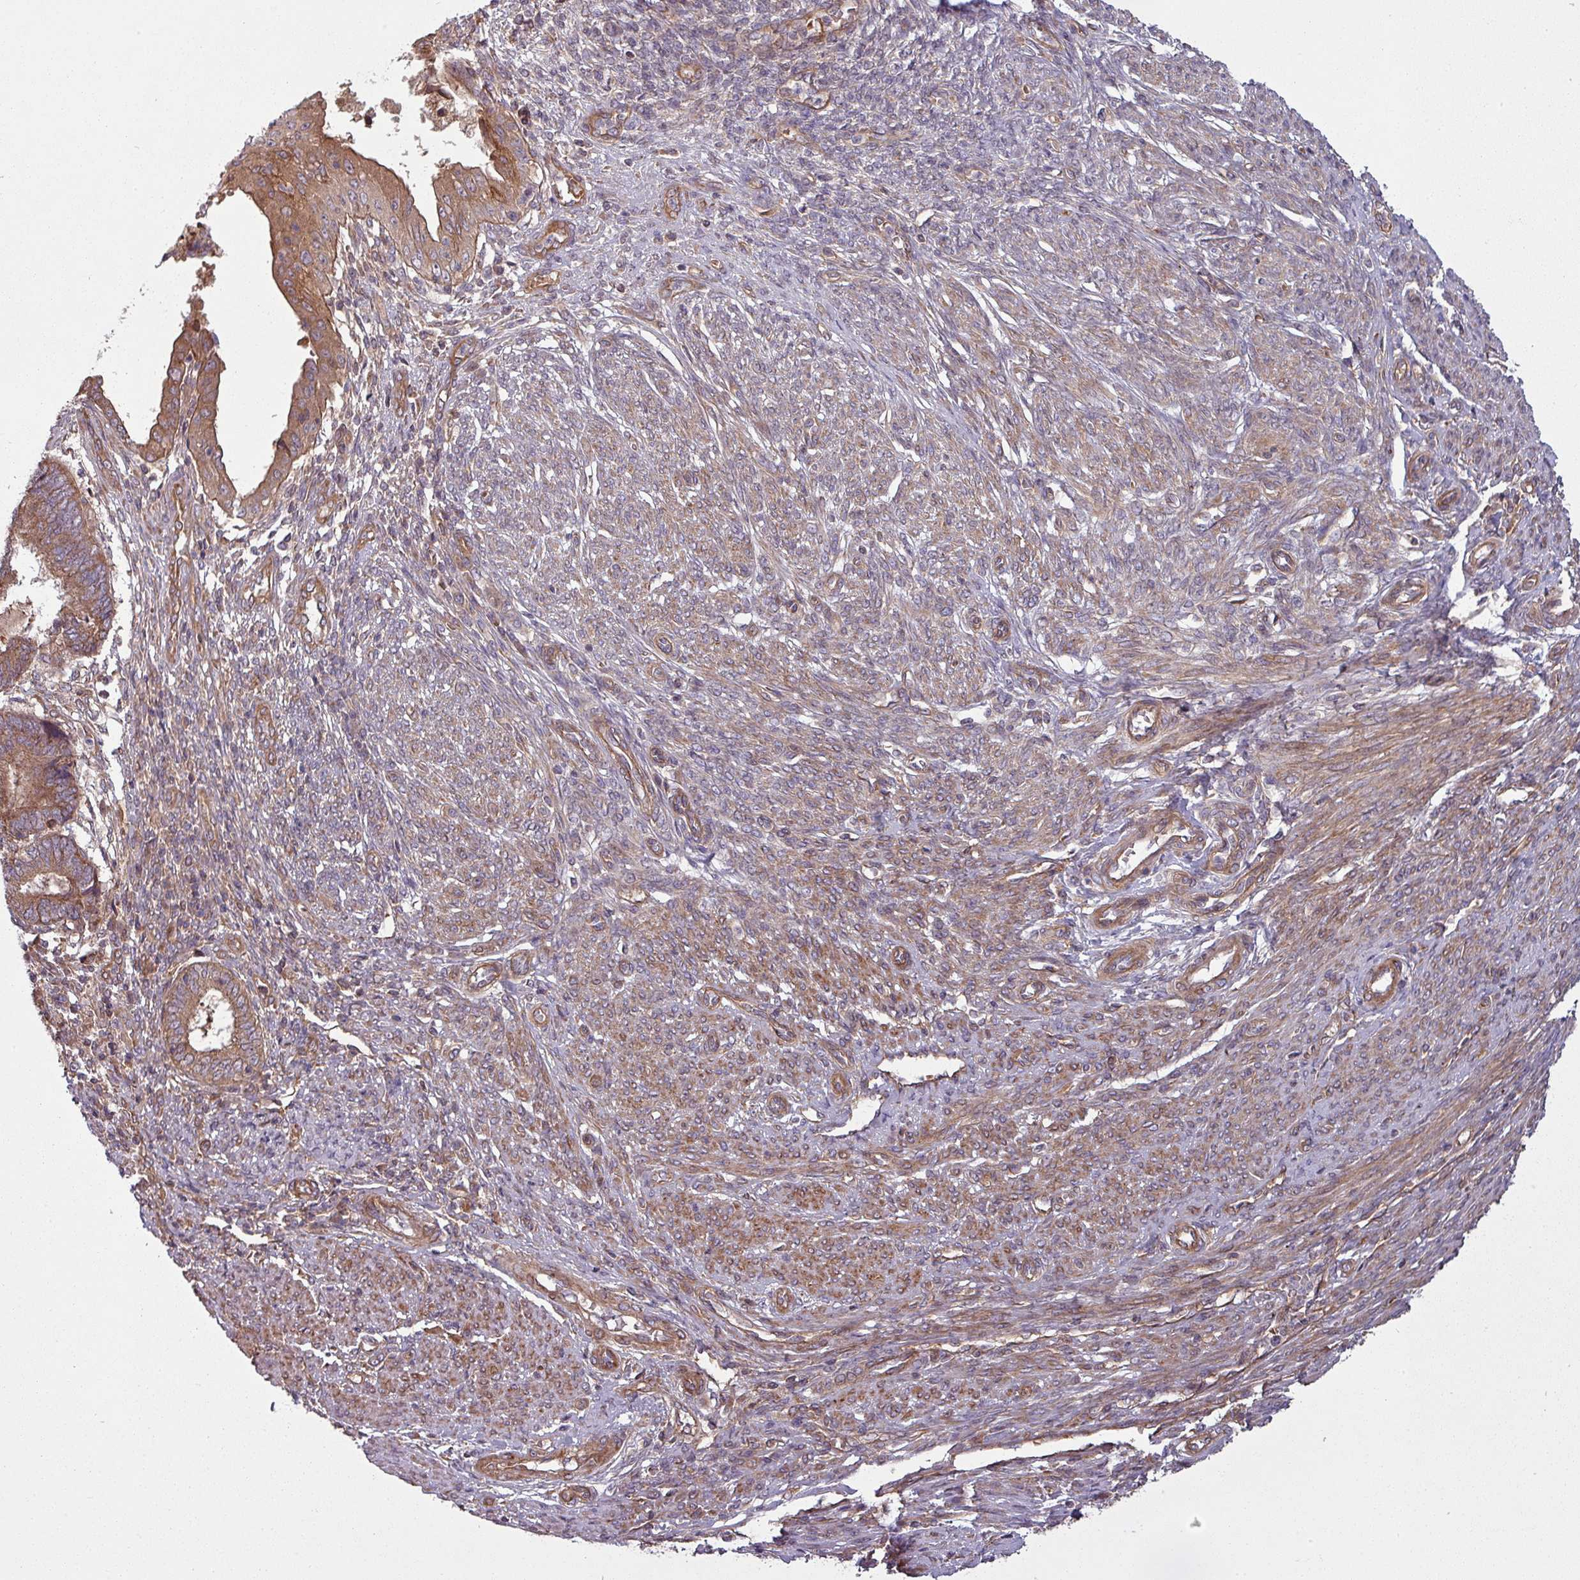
{"staining": {"intensity": "moderate", "quantity": "25%-75%", "location": "cytoplasmic/membranous"}, "tissue": "endometrial cancer", "cell_type": "Tumor cells", "image_type": "cancer", "snomed": [{"axis": "morphology", "description": "Adenocarcinoma, NOS"}, {"axis": "topography", "description": "Uterus"}, {"axis": "topography", "description": "Endometrium"}], "caption": "Brown immunohistochemical staining in human endometrial adenocarcinoma demonstrates moderate cytoplasmic/membranous staining in about 25%-75% of tumor cells.", "gene": "SNRNP25", "patient": {"sex": "female", "age": 70}}